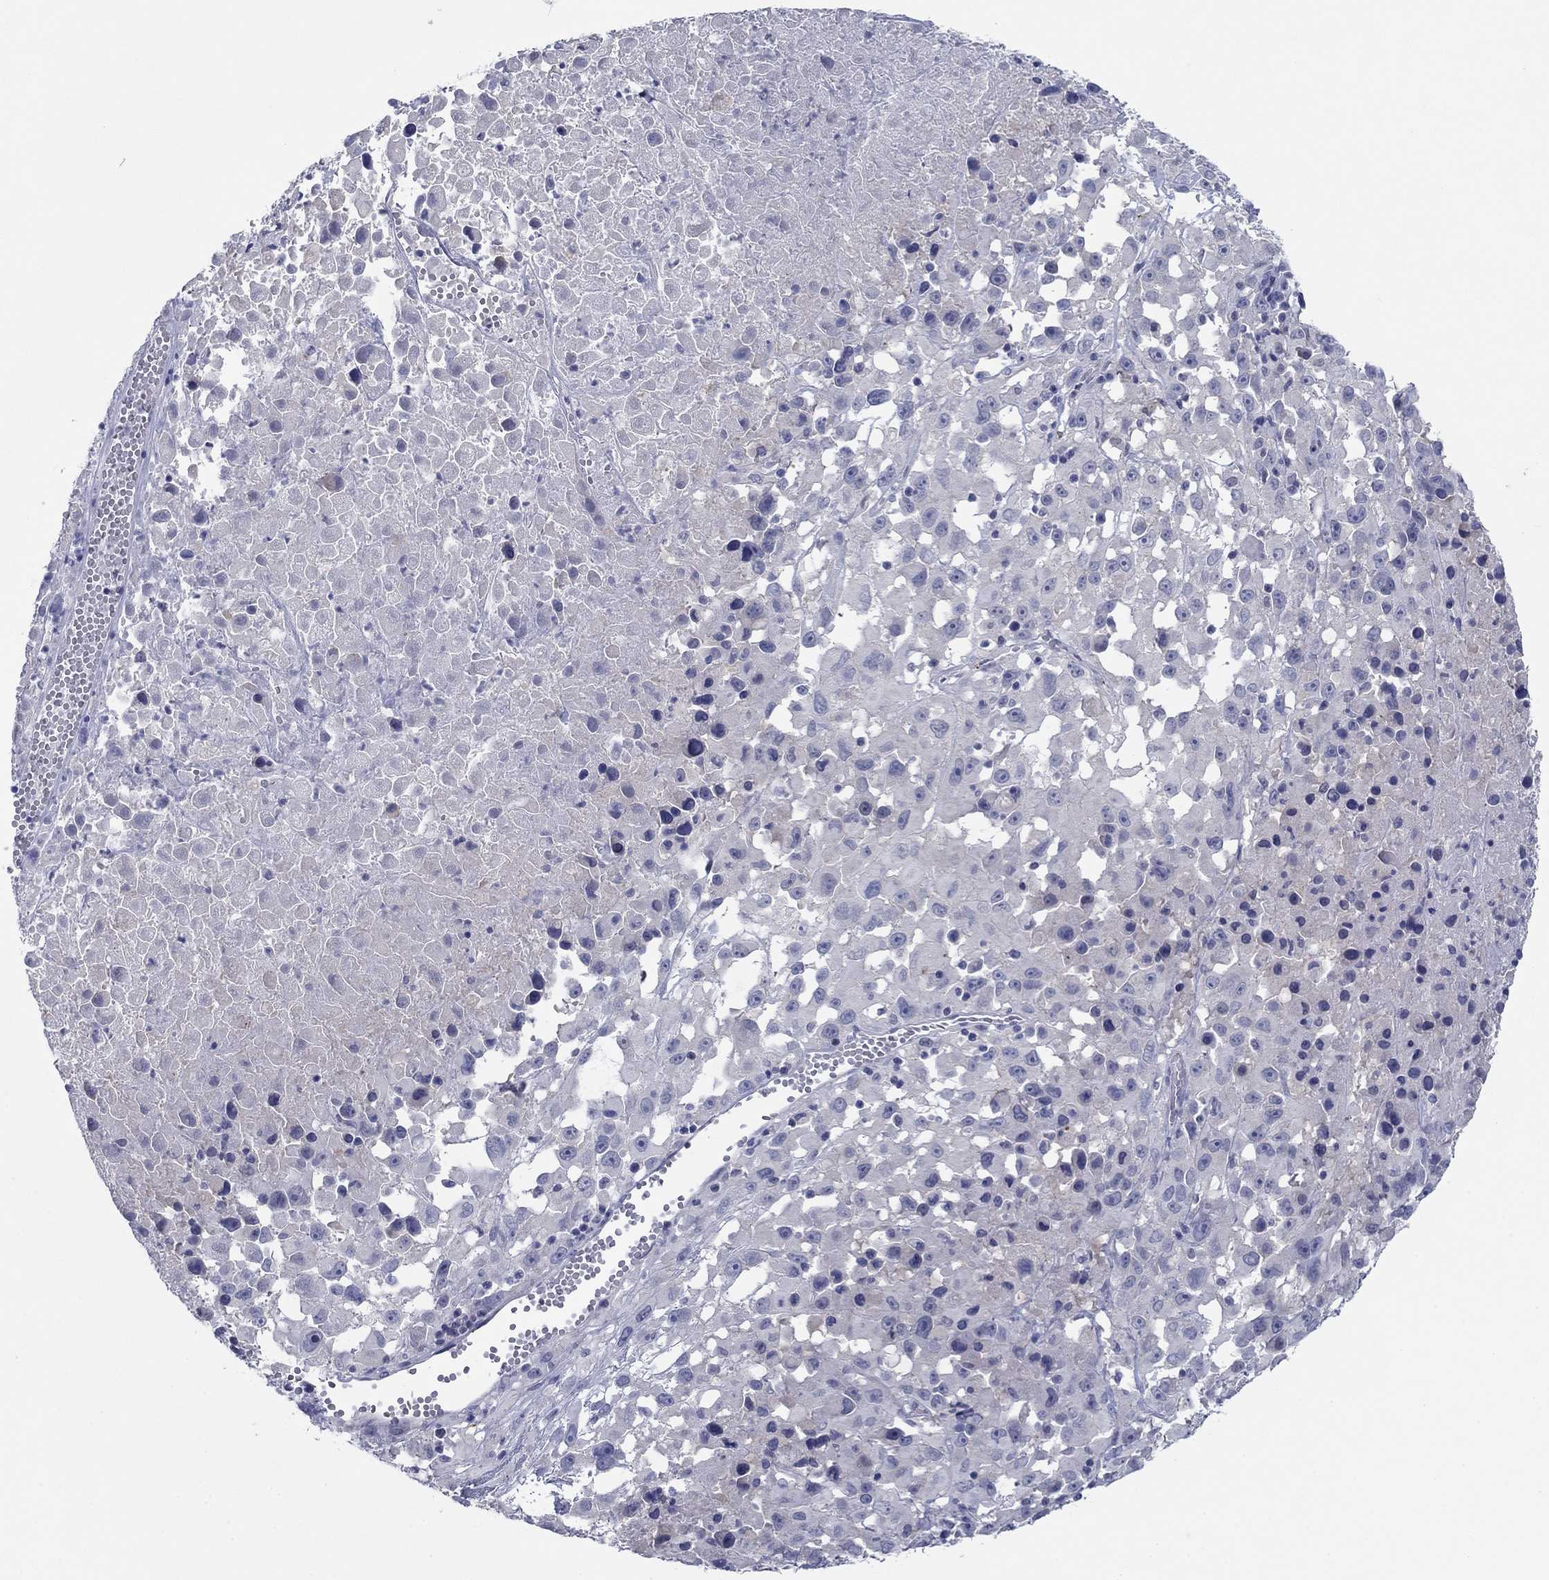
{"staining": {"intensity": "negative", "quantity": "none", "location": "none"}, "tissue": "melanoma", "cell_type": "Tumor cells", "image_type": "cancer", "snomed": [{"axis": "morphology", "description": "Malignant melanoma, Metastatic site"}, {"axis": "topography", "description": "Lymph node"}], "caption": "Malignant melanoma (metastatic site) was stained to show a protein in brown. There is no significant positivity in tumor cells.", "gene": "PLS1", "patient": {"sex": "male", "age": 50}}